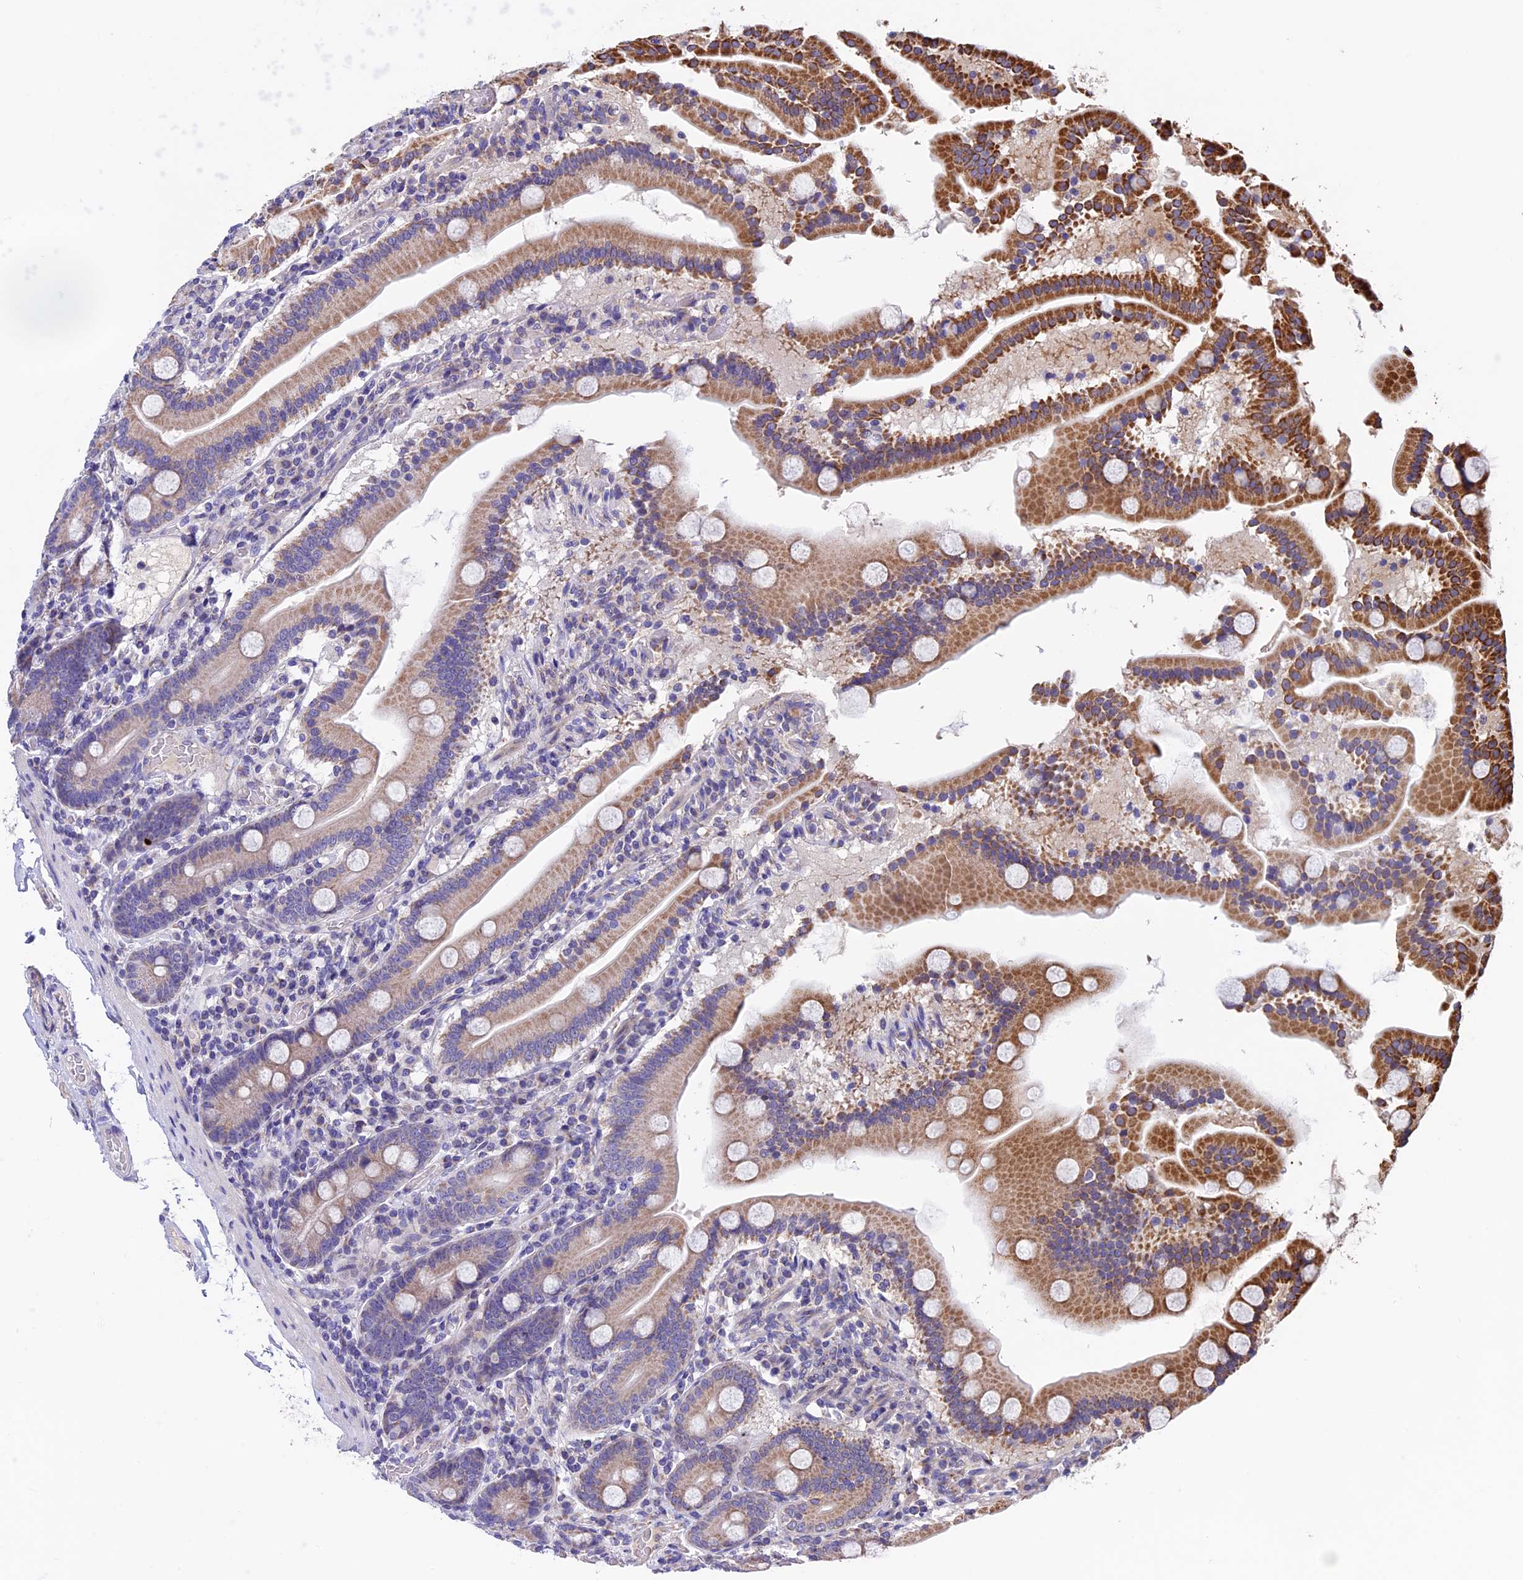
{"staining": {"intensity": "moderate", "quantity": ">75%", "location": "cytoplasmic/membranous"}, "tissue": "duodenum", "cell_type": "Glandular cells", "image_type": "normal", "snomed": [{"axis": "morphology", "description": "Normal tissue, NOS"}, {"axis": "topography", "description": "Duodenum"}], "caption": "Protein analysis of normal duodenum reveals moderate cytoplasmic/membranous expression in about >75% of glandular cells.", "gene": "RNF17", "patient": {"sex": "male", "age": 55}}